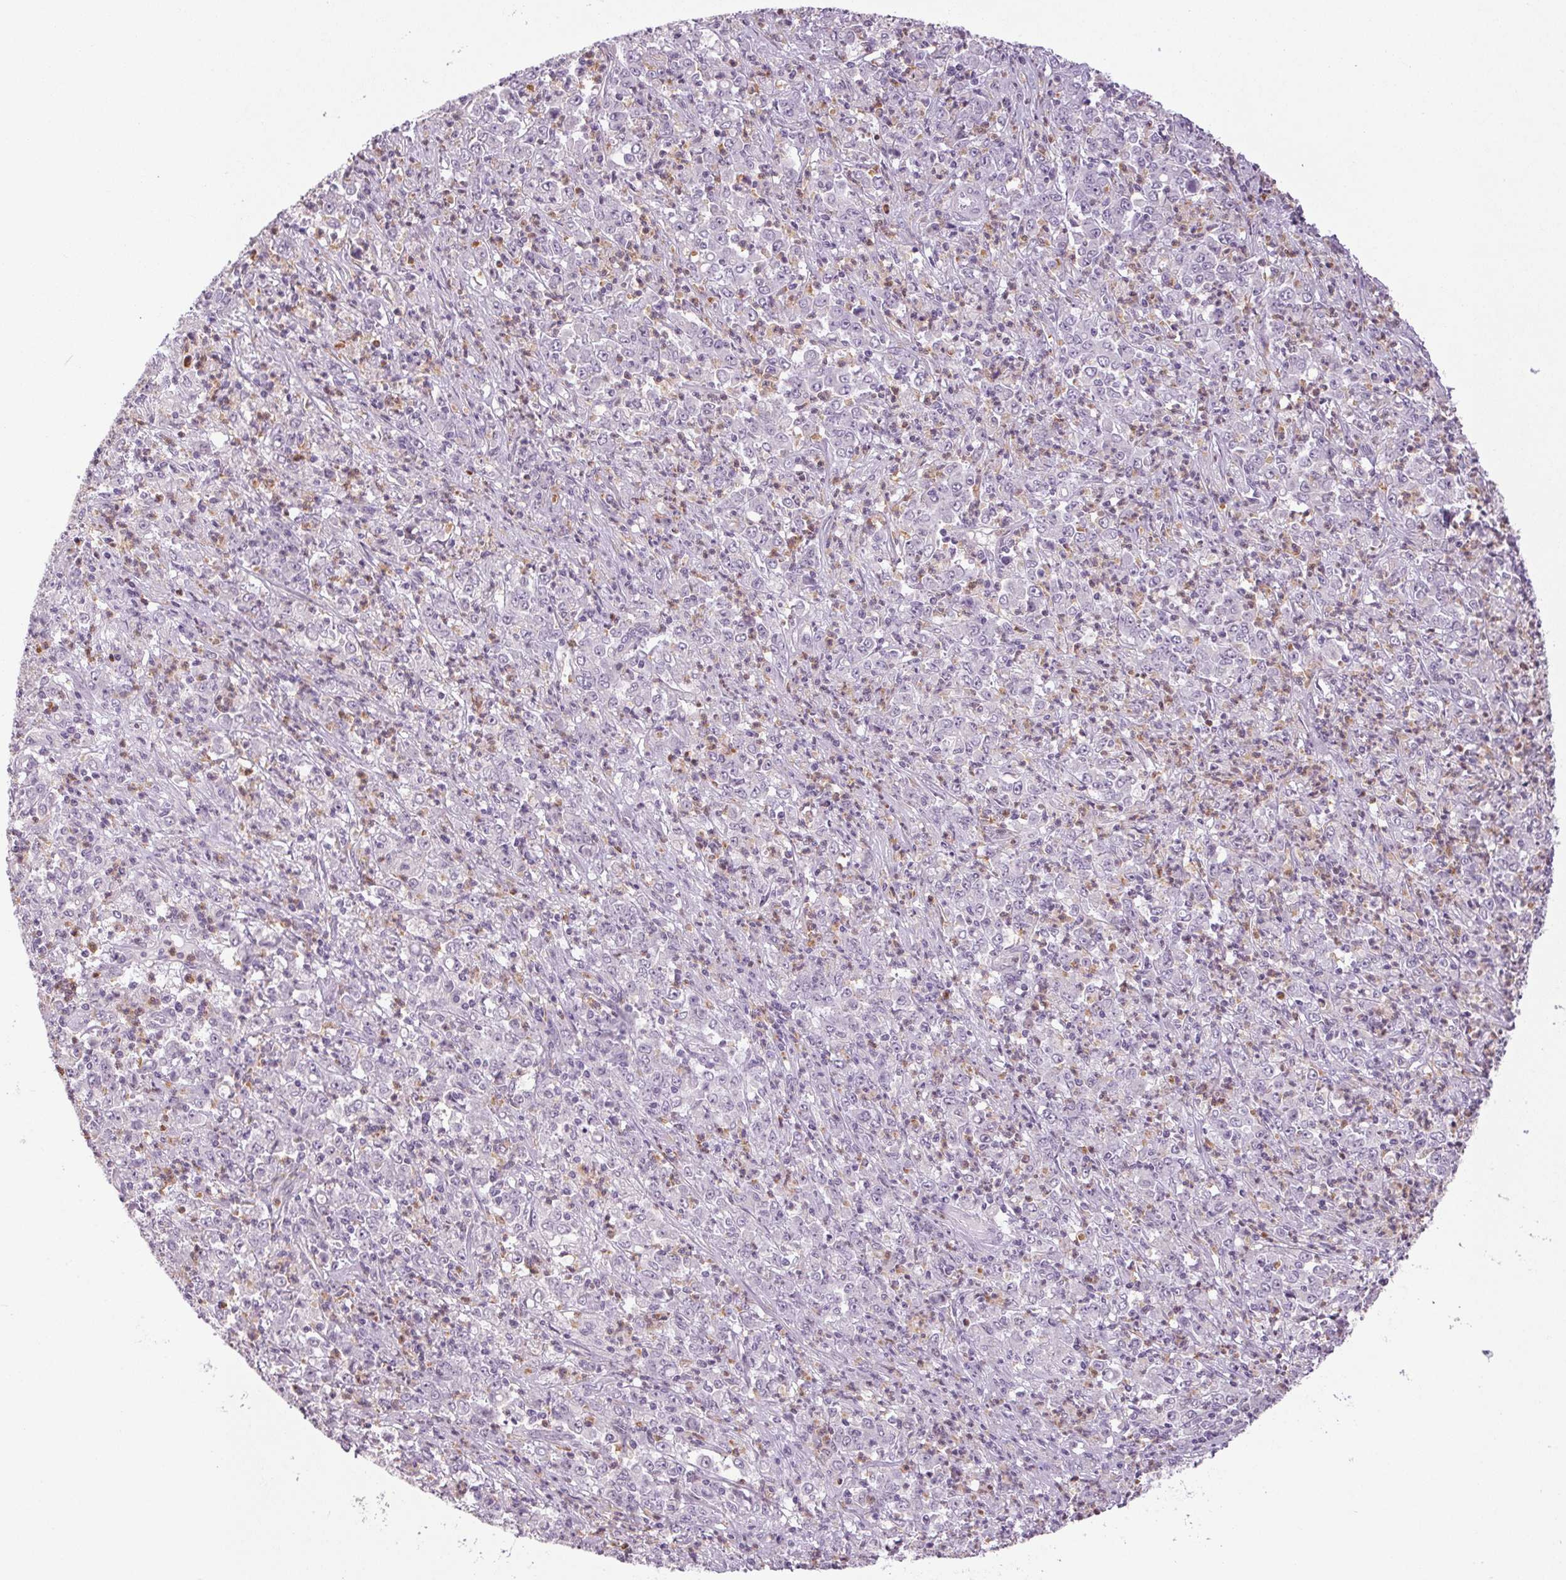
{"staining": {"intensity": "negative", "quantity": "none", "location": "none"}, "tissue": "stomach cancer", "cell_type": "Tumor cells", "image_type": "cancer", "snomed": [{"axis": "morphology", "description": "Adenocarcinoma, NOS"}, {"axis": "topography", "description": "Stomach, lower"}], "caption": "Tumor cells show no significant staining in stomach cancer (adenocarcinoma).", "gene": "SMIM6", "patient": {"sex": "female", "age": 71}}